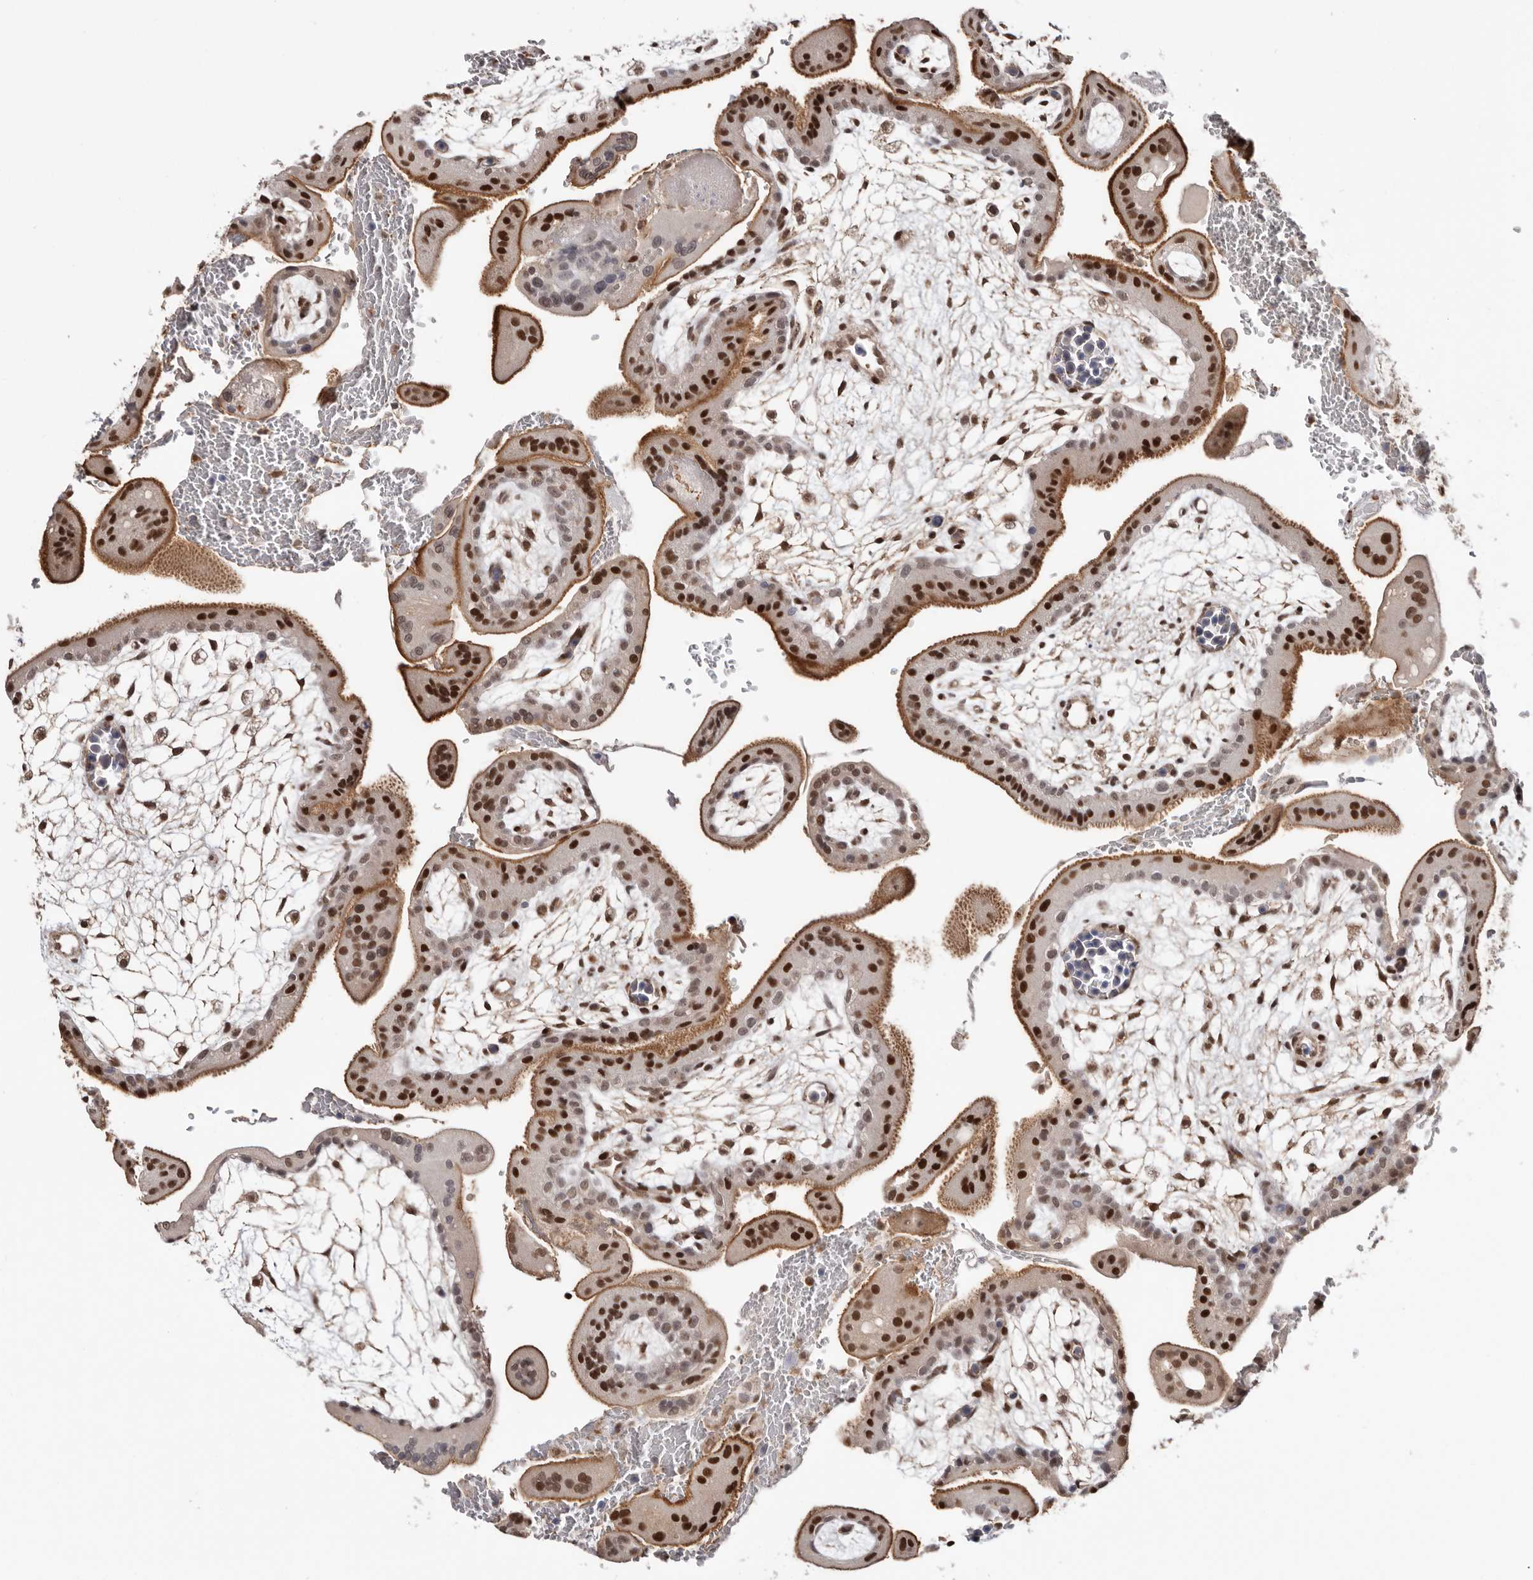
{"staining": {"intensity": "strong", "quantity": ">75%", "location": "nuclear"}, "tissue": "placenta", "cell_type": "Decidual cells", "image_type": "normal", "snomed": [{"axis": "morphology", "description": "Normal tissue, NOS"}, {"axis": "topography", "description": "Placenta"}], "caption": "Protein expression analysis of benign human placenta reveals strong nuclear expression in approximately >75% of decidual cells.", "gene": "SMAD7", "patient": {"sex": "female", "age": 35}}